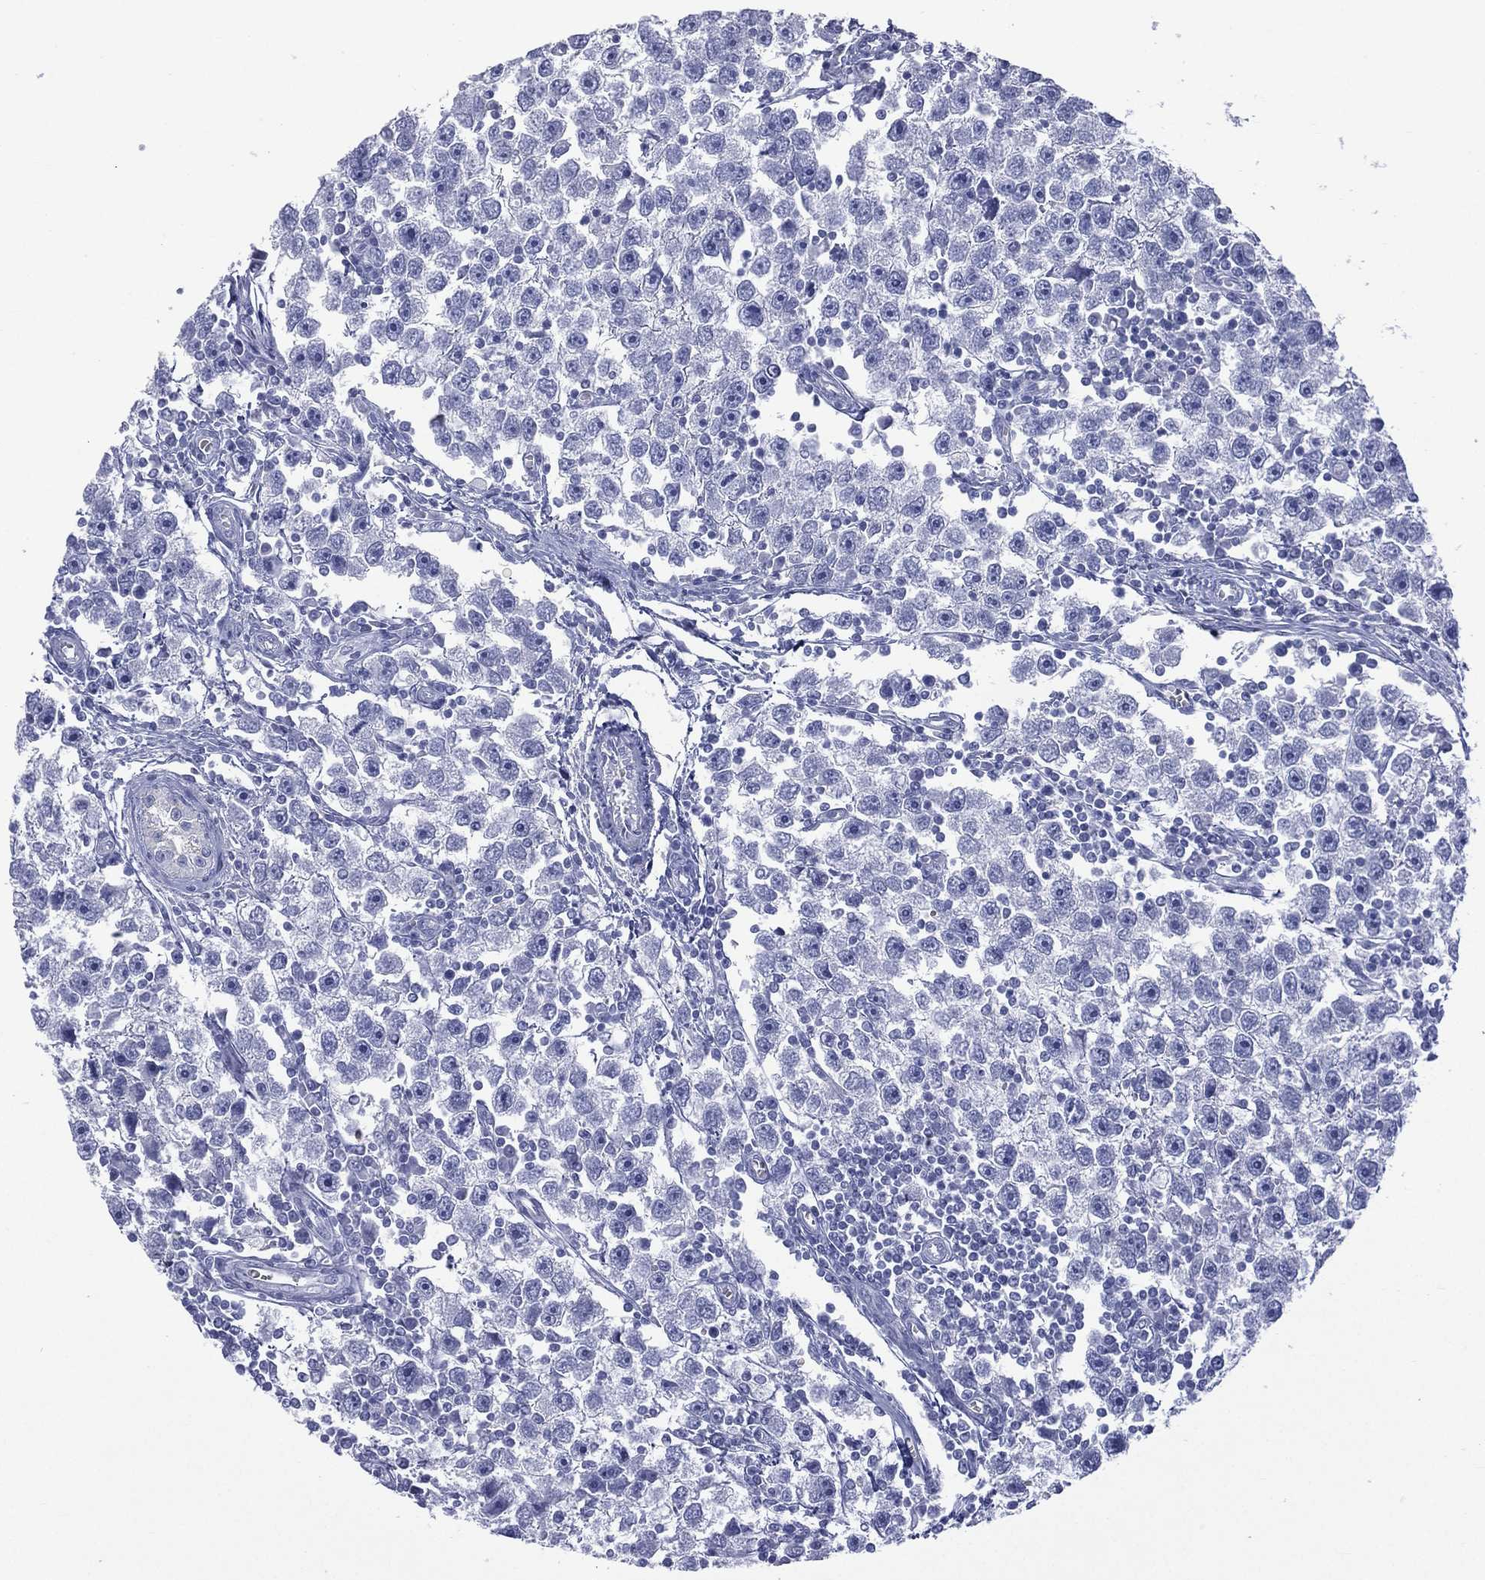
{"staining": {"intensity": "negative", "quantity": "none", "location": "none"}, "tissue": "testis cancer", "cell_type": "Tumor cells", "image_type": "cancer", "snomed": [{"axis": "morphology", "description": "Seminoma, NOS"}, {"axis": "topography", "description": "Testis"}], "caption": "Tumor cells are negative for brown protein staining in testis cancer (seminoma). The staining is performed using DAB (3,3'-diaminobenzidine) brown chromogen with nuclei counter-stained in using hematoxylin.", "gene": "CES2", "patient": {"sex": "male", "age": 30}}